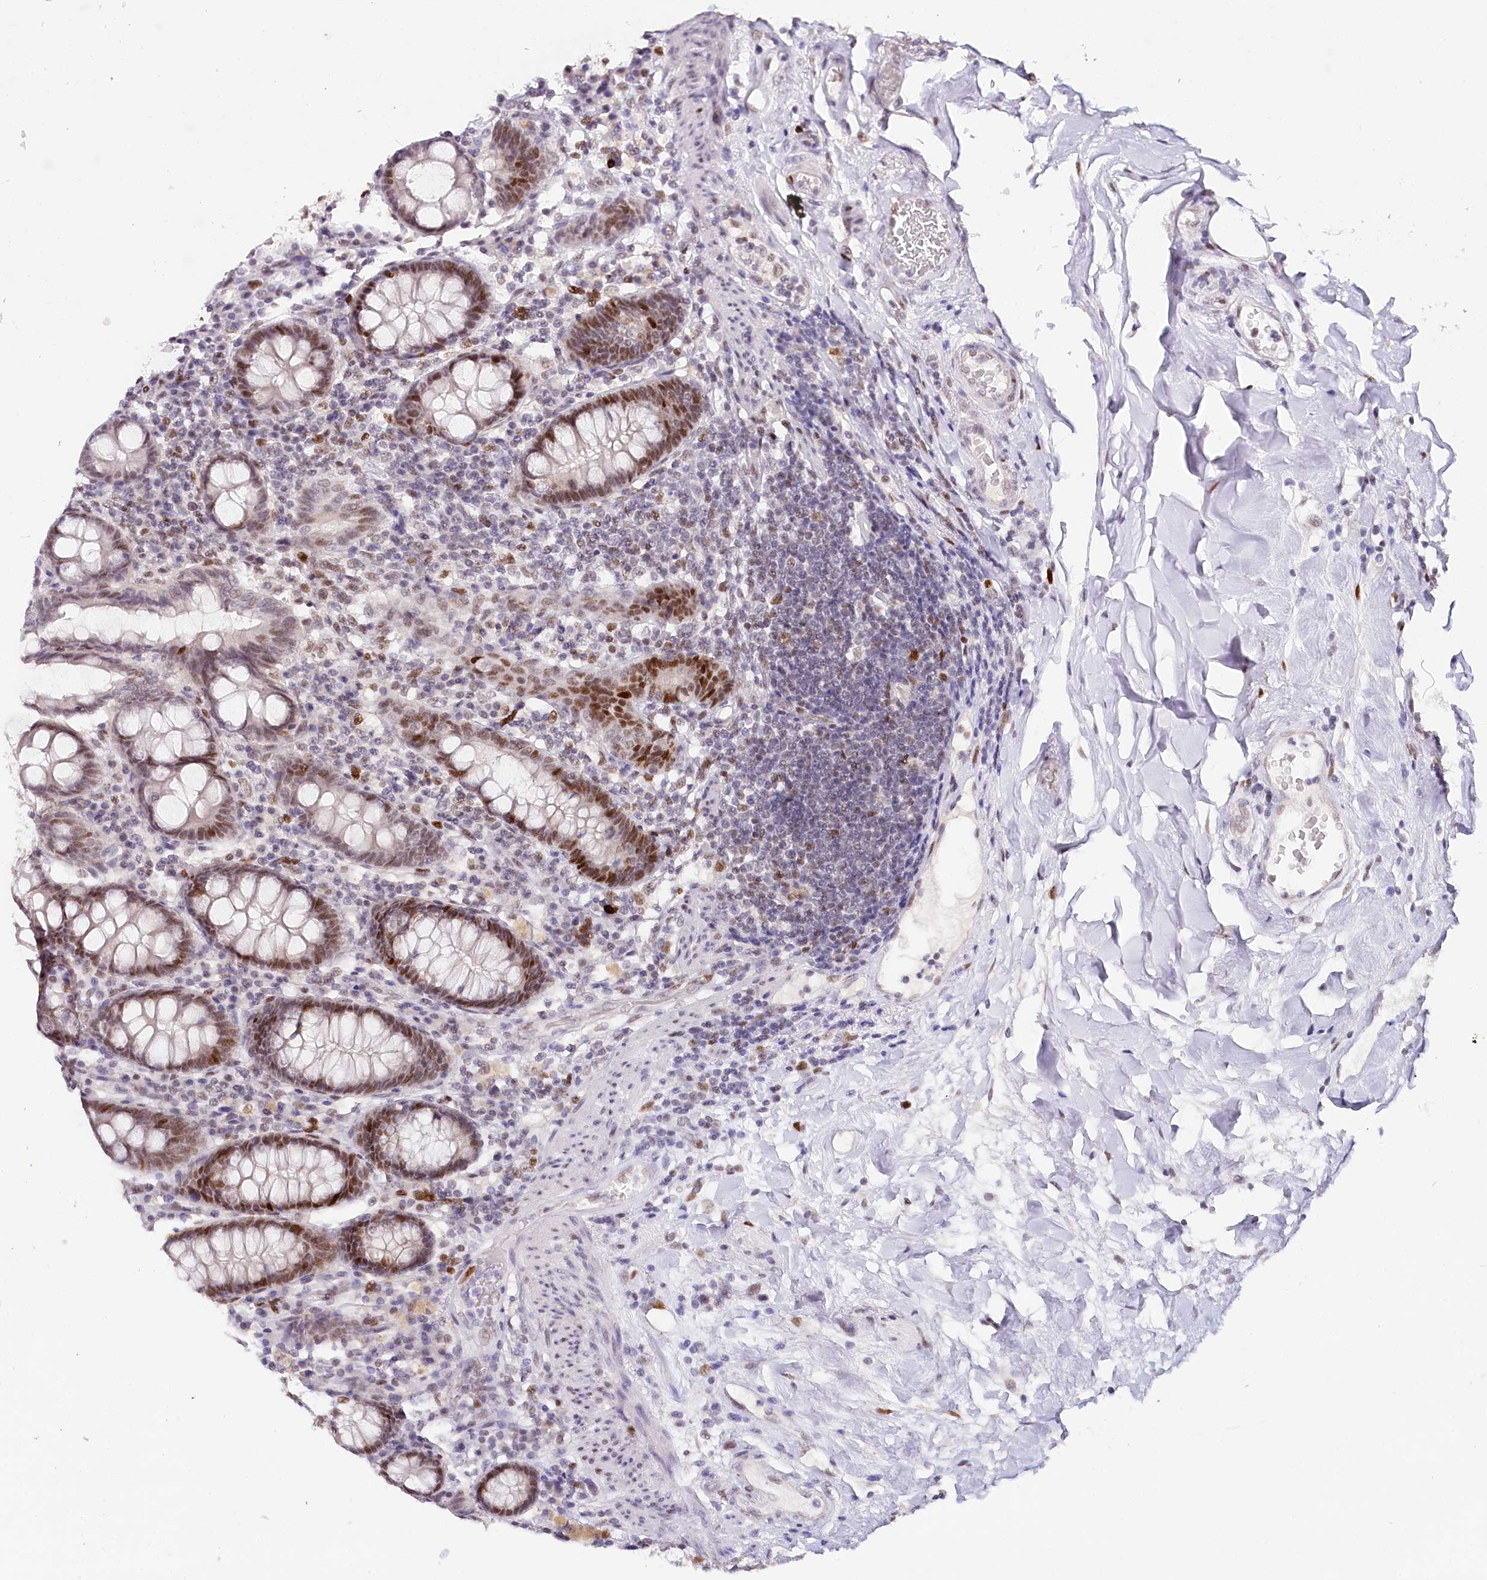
{"staining": {"intensity": "weak", "quantity": "<25%", "location": "nuclear"}, "tissue": "colon", "cell_type": "Endothelial cells", "image_type": "normal", "snomed": [{"axis": "morphology", "description": "Normal tissue, NOS"}, {"axis": "topography", "description": "Colon"}], "caption": "Colon was stained to show a protein in brown. There is no significant positivity in endothelial cells. (Immunohistochemistry (ihc), brightfield microscopy, high magnification).", "gene": "TP53", "patient": {"sex": "female", "age": 79}}